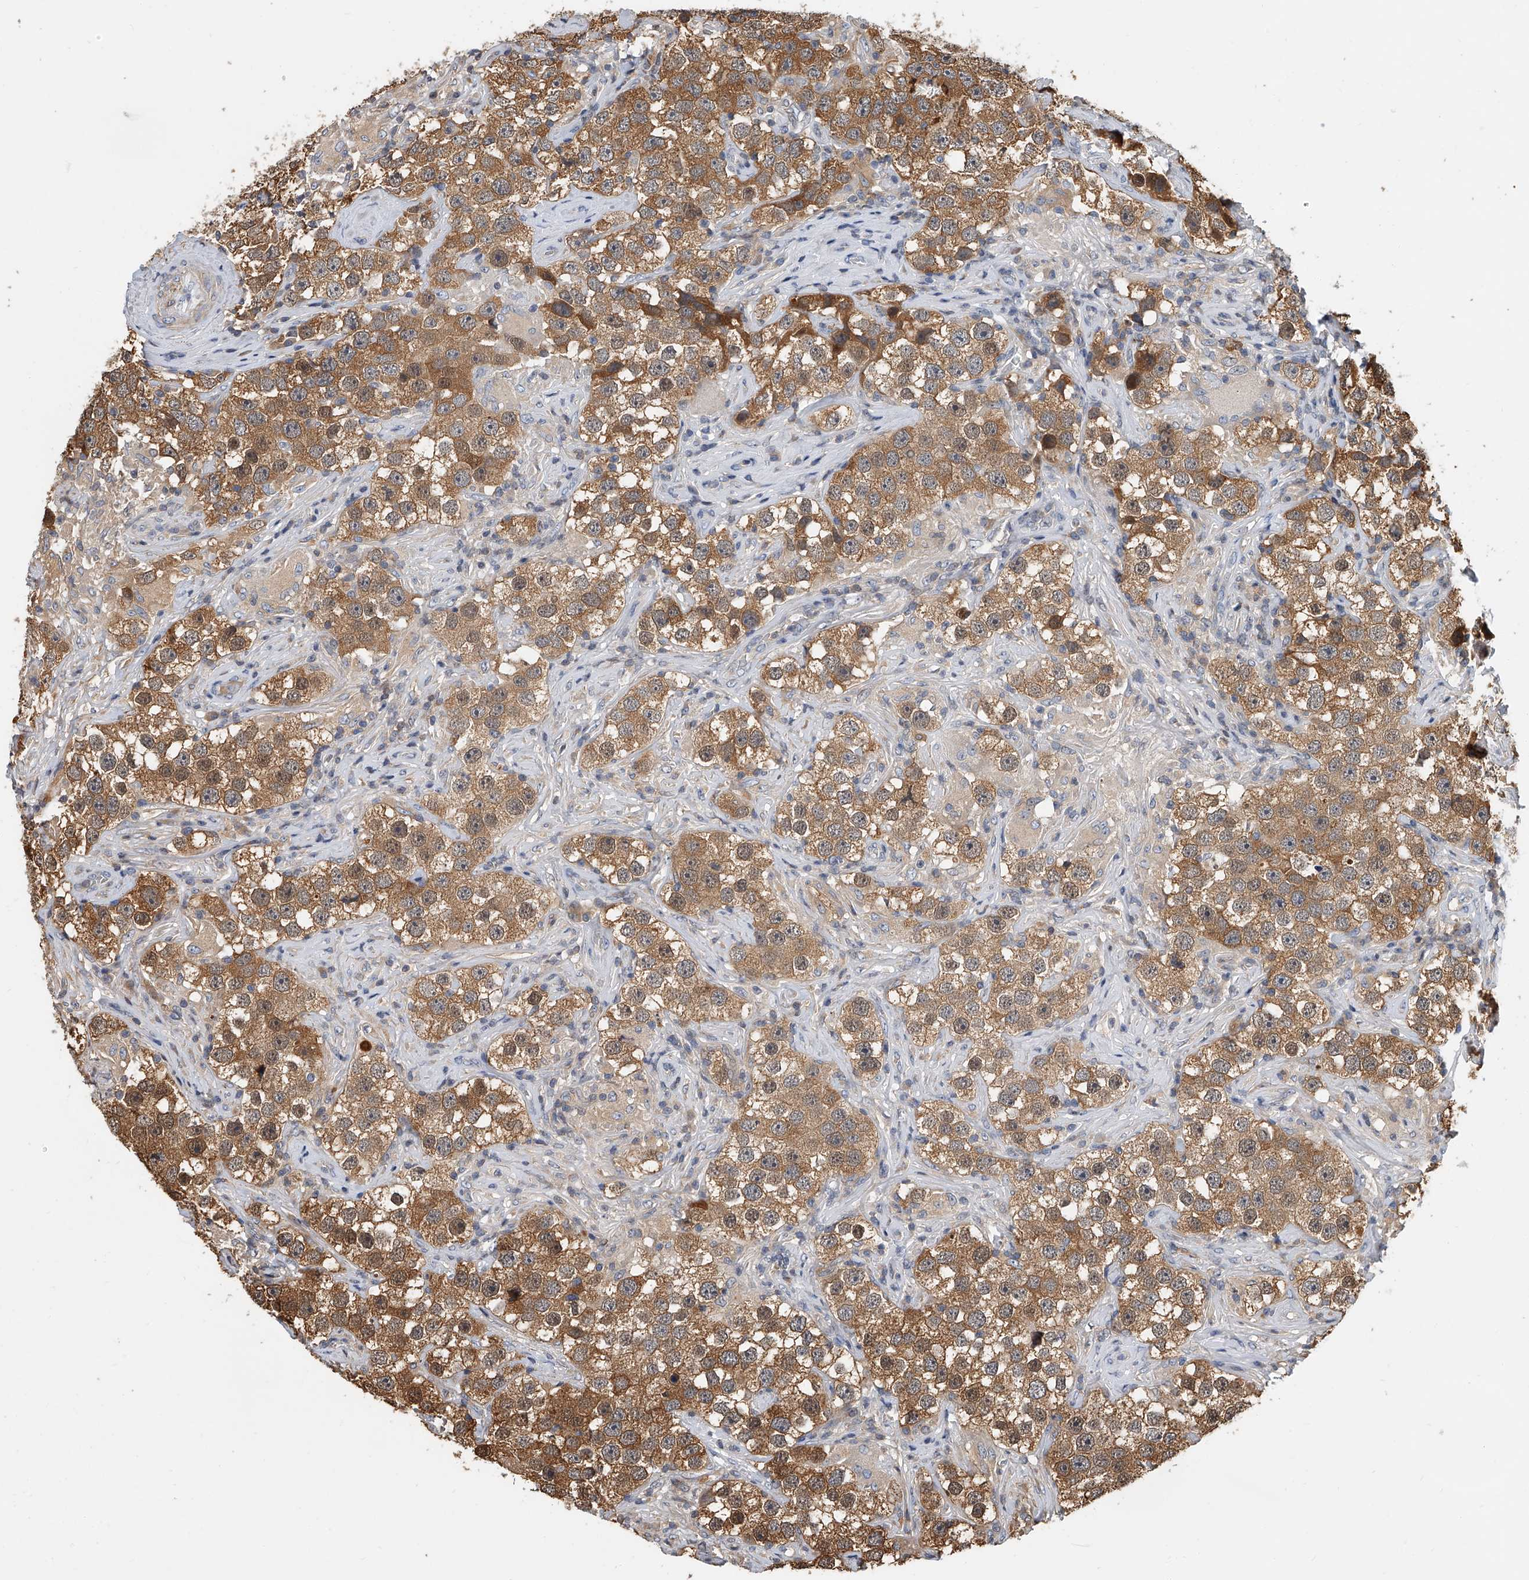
{"staining": {"intensity": "moderate", "quantity": ">75%", "location": "cytoplasmic/membranous"}, "tissue": "testis cancer", "cell_type": "Tumor cells", "image_type": "cancer", "snomed": [{"axis": "morphology", "description": "Seminoma, NOS"}, {"axis": "topography", "description": "Testis"}], "caption": "DAB immunohistochemical staining of human testis cancer demonstrates moderate cytoplasmic/membranous protein staining in about >75% of tumor cells.", "gene": "CD200", "patient": {"sex": "male", "age": 49}}